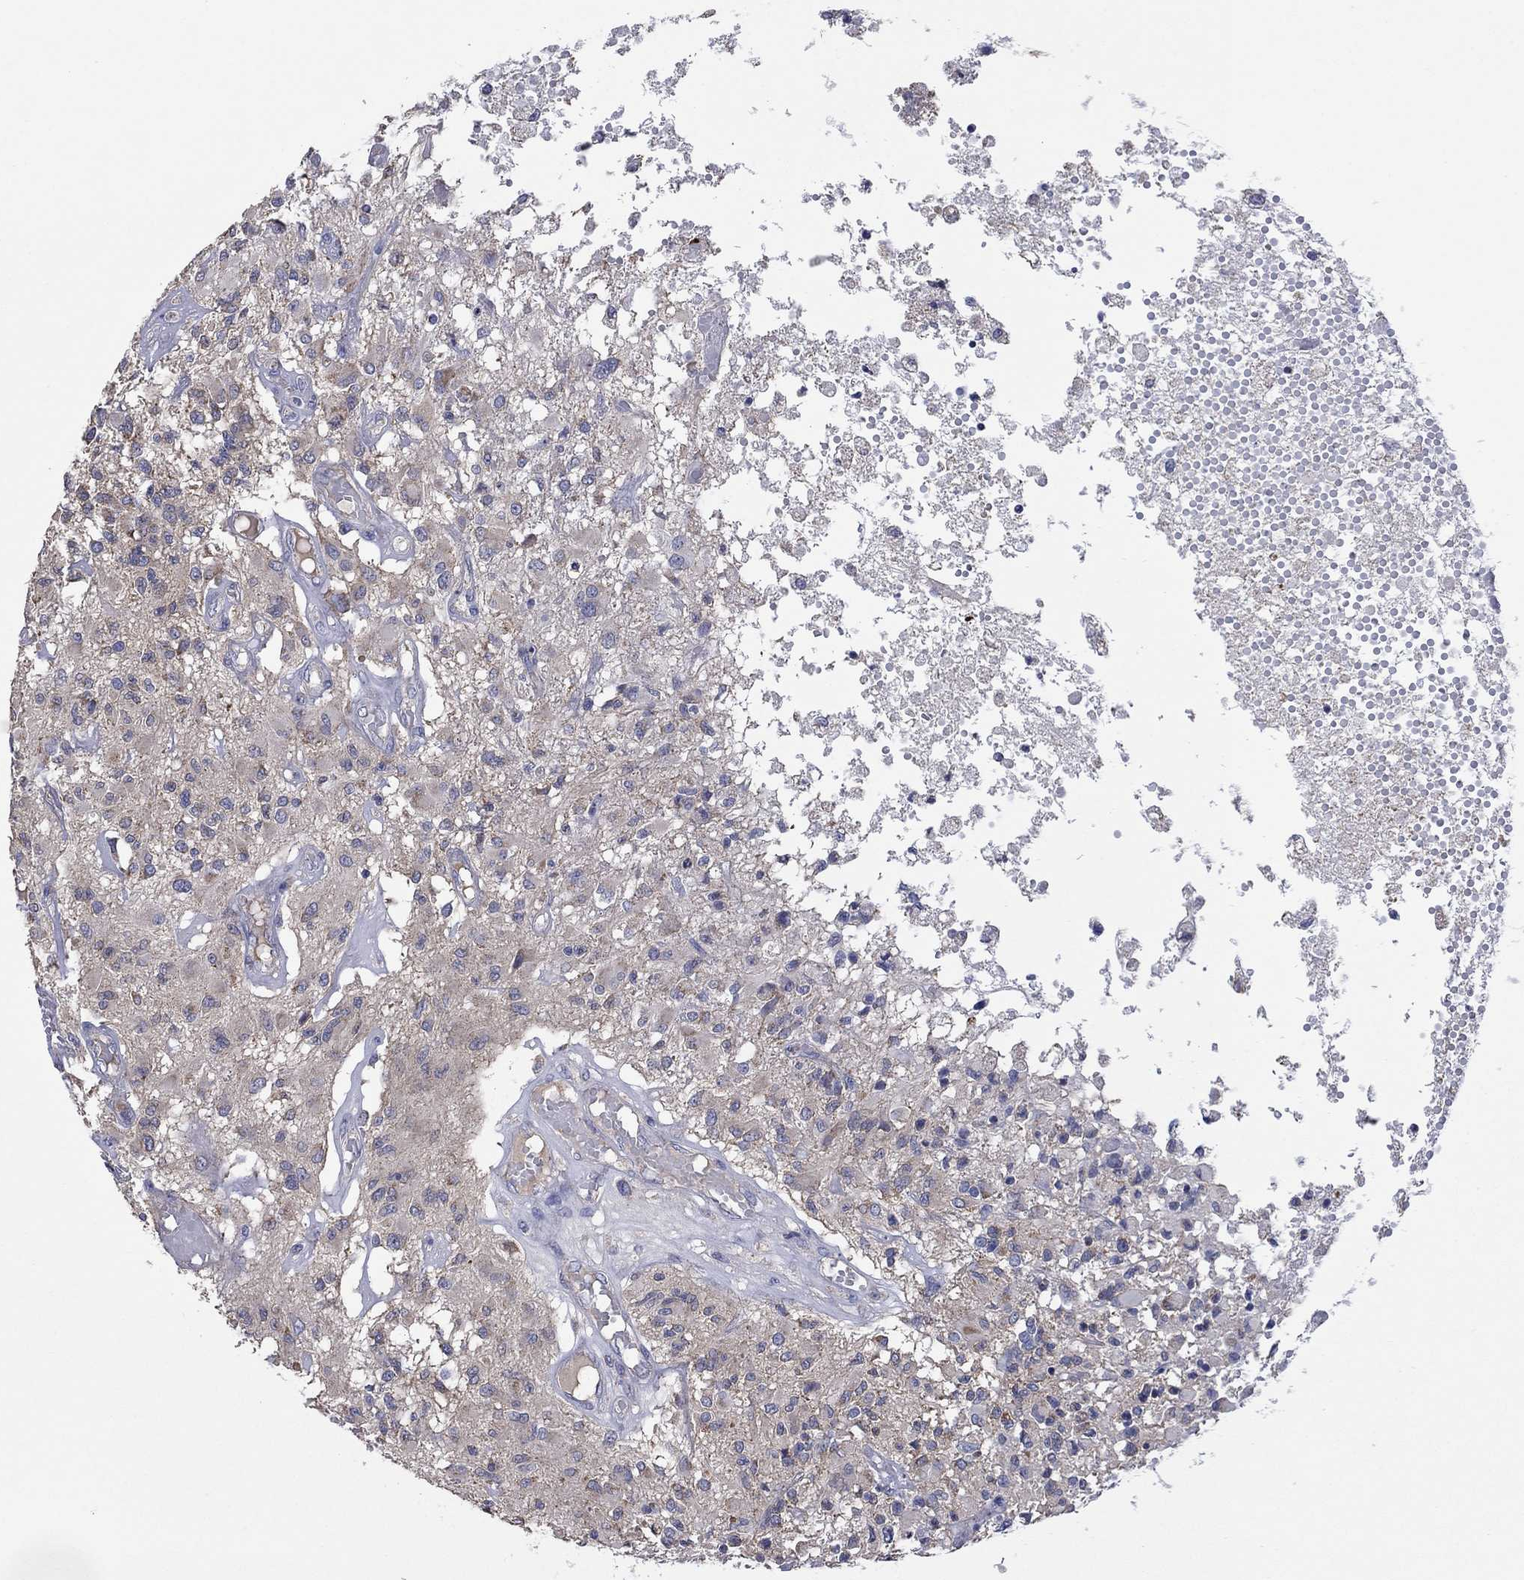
{"staining": {"intensity": "negative", "quantity": "none", "location": "none"}, "tissue": "glioma", "cell_type": "Tumor cells", "image_type": "cancer", "snomed": [{"axis": "morphology", "description": "Glioma, malignant, High grade"}, {"axis": "topography", "description": "Brain"}], "caption": "An image of human high-grade glioma (malignant) is negative for staining in tumor cells. The staining is performed using DAB brown chromogen with nuclei counter-stained in using hematoxylin.", "gene": "CLVS1", "patient": {"sex": "female", "age": 63}}